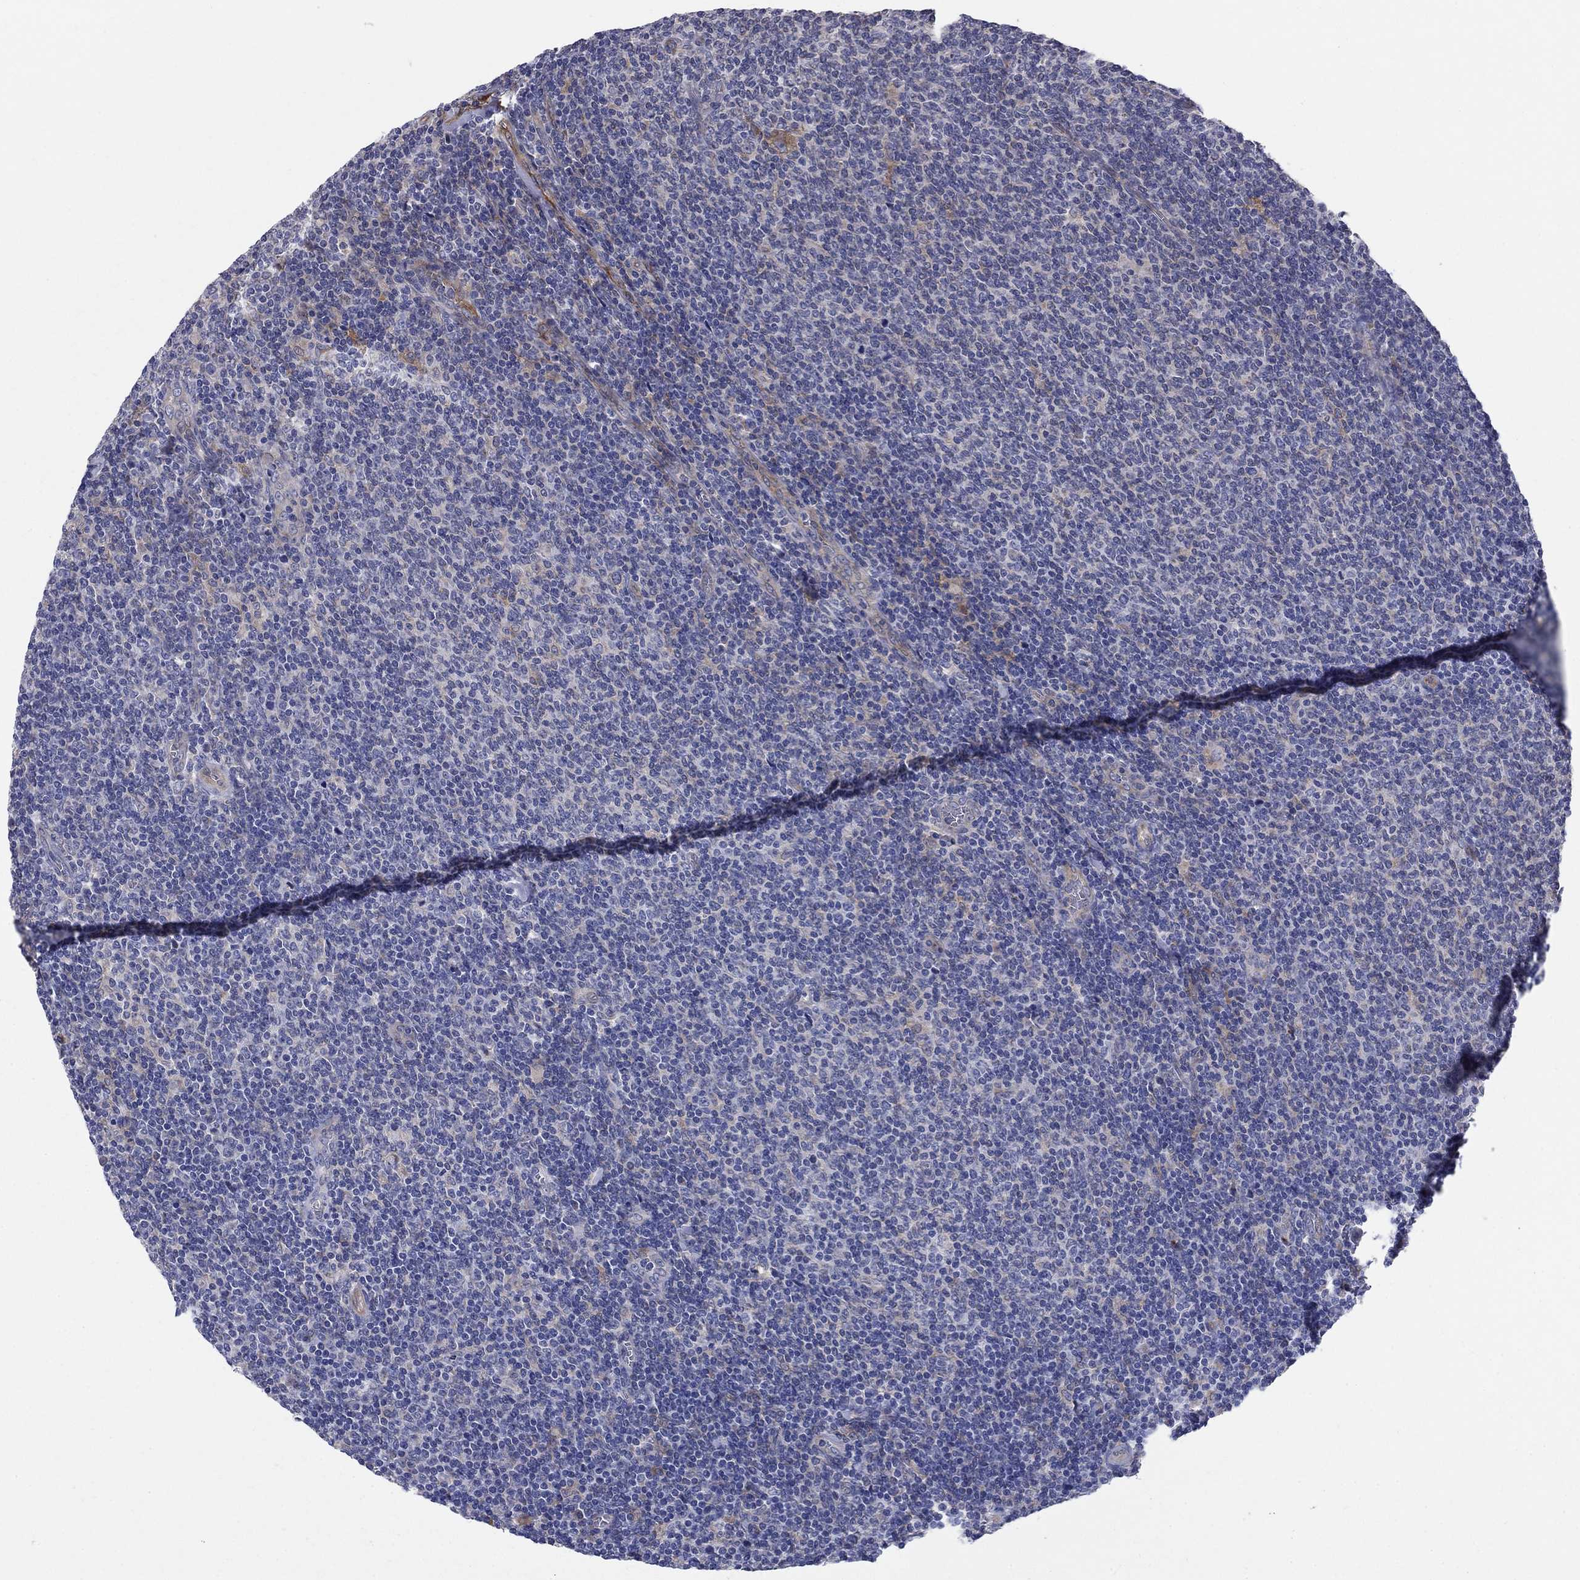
{"staining": {"intensity": "negative", "quantity": "none", "location": "none"}, "tissue": "lymphoma", "cell_type": "Tumor cells", "image_type": "cancer", "snomed": [{"axis": "morphology", "description": "Malignant lymphoma, non-Hodgkin's type, Low grade"}, {"axis": "topography", "description": "Lymph node"}], "caption": "Immunohistochemical staining of human malignant lymphoma, non-Hodgkin's type (low-grade) displays no significant staining in tumor cells.", "gene": "EMP2", "patient": {"sex": "male", "age": 52}}